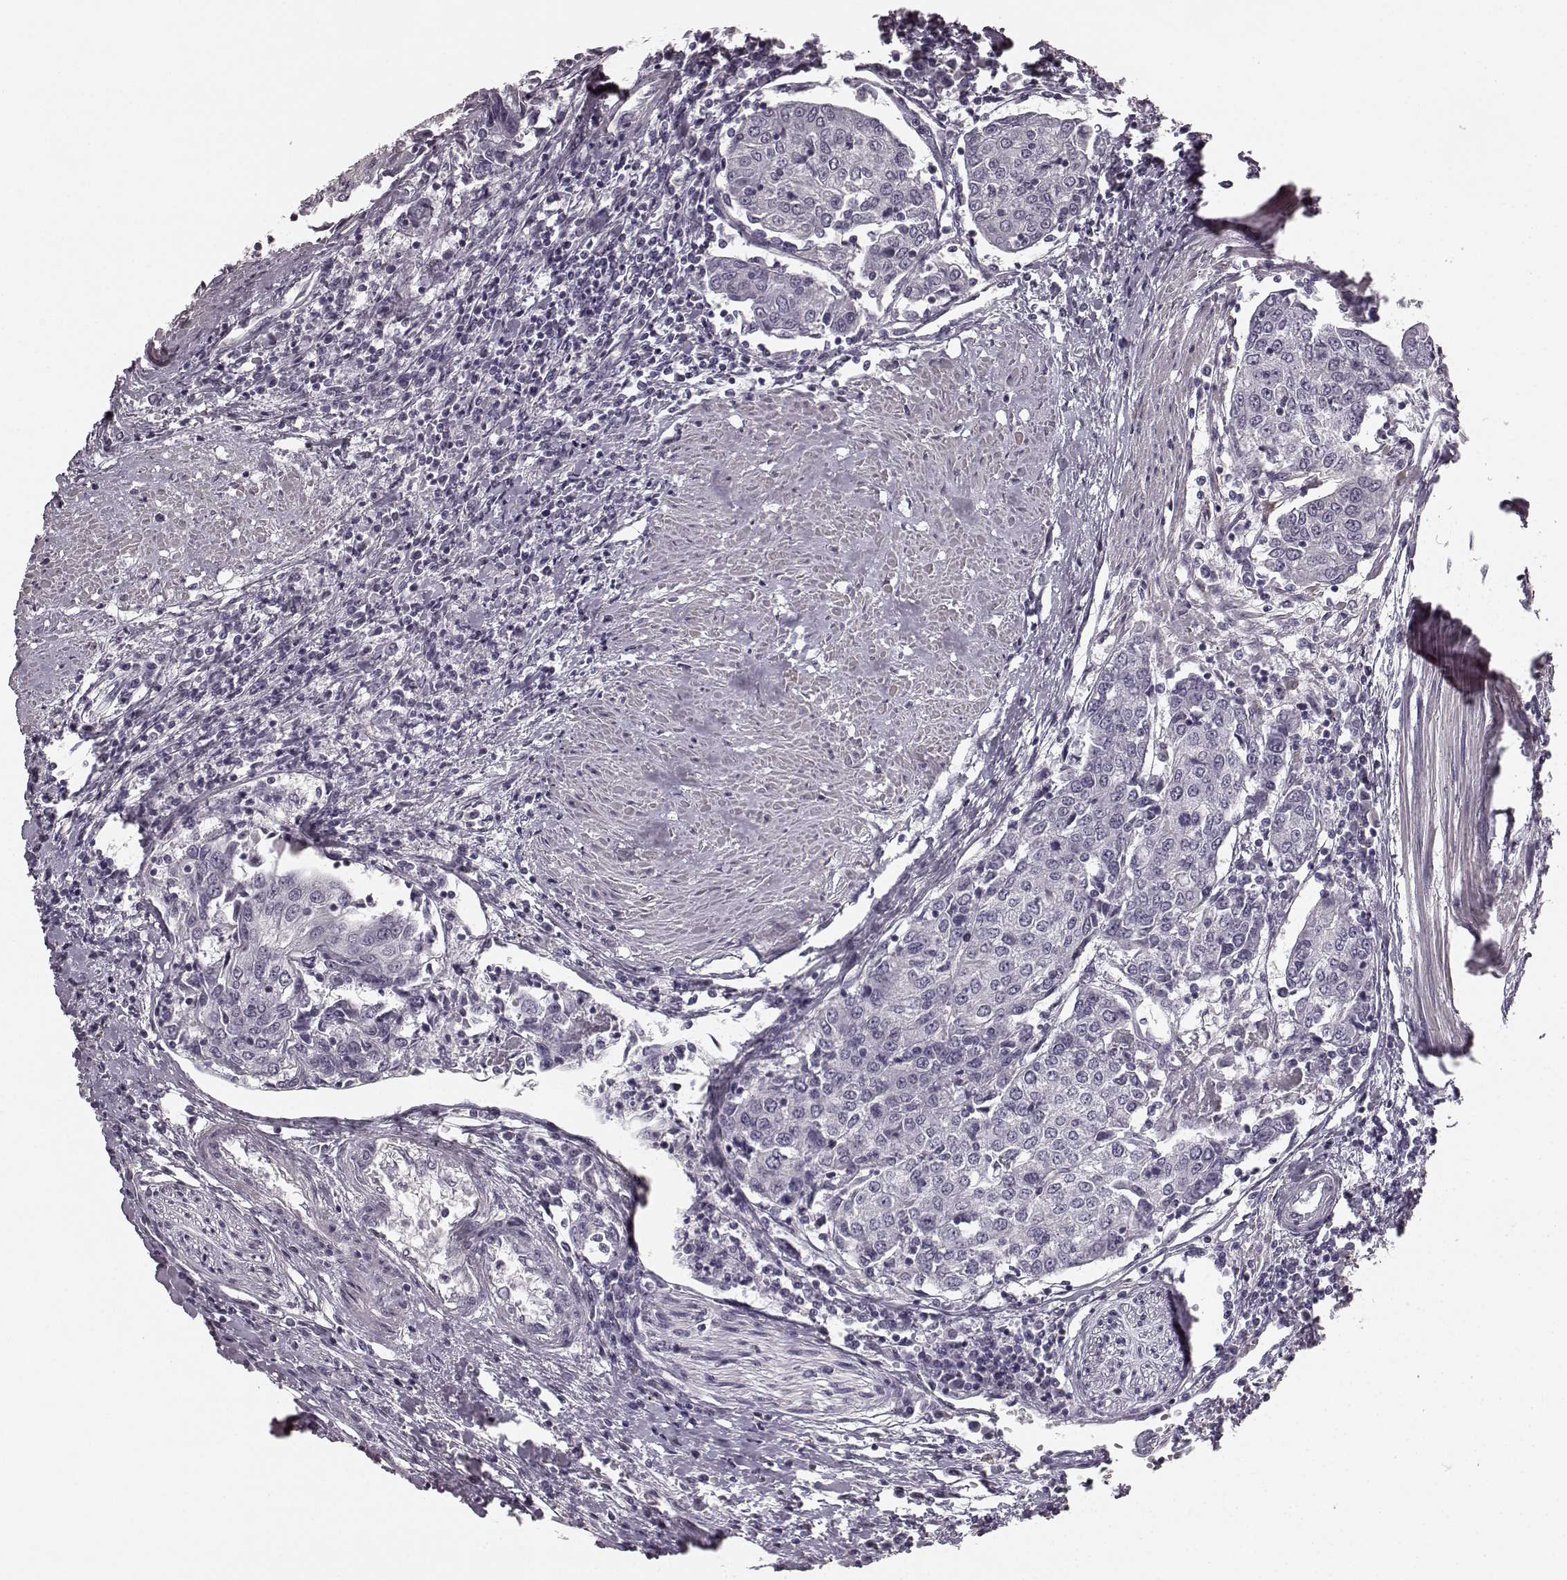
{"staining": {"intensity": "negative", "quantity": "none", "location": "none"}, "tissue": "urothelial cancer", "cell_type": "Tumor cells", "image_type": "cancer", "snomed": [{"axis": "morphology", "description": "Urothelial carcinoma, High grade"}, {"axis": "topography", "description": "Urinary bladder"}], "caption": "High-grade urothelial carcinoma stained for a protein using immunohistochemistry shows no expression tumor cells.", "gene": "RIT2", "patient": {"sex": "female", "age": 85}}